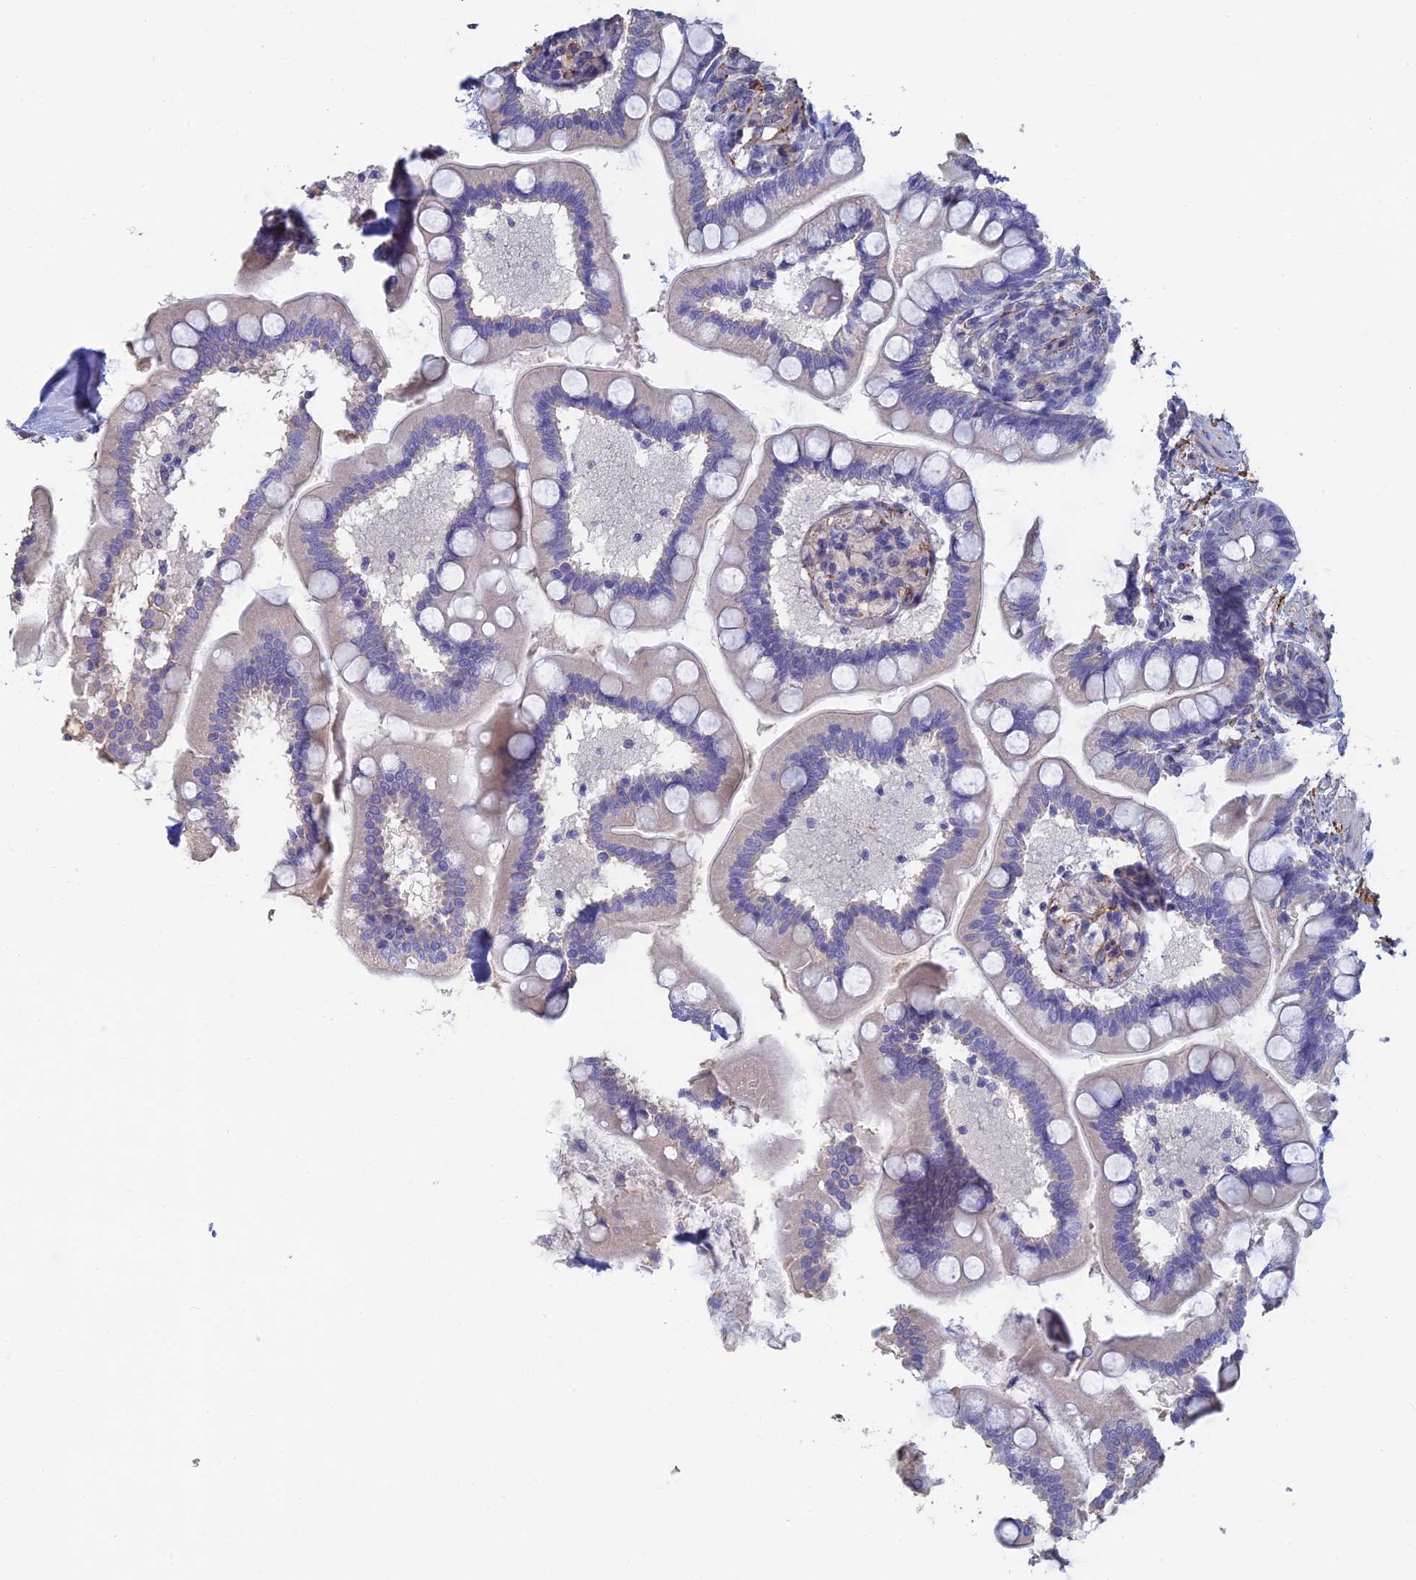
{"staining": {"intensity": "weak", "quantity": "25%-75%", "location": "cytoplasmic/membranous"}, "tissue": "small intestine", "cell_type": "Glandular cells", "image_type": "normal", "snomed": [{"axis": "morphology", "description": "Normal tissue, NOS"}, {"axis": "topography", "description": "Small intestine"}], "caption": "Glandular cells reveal low levels of weak cytoplasmic/membranous expression in about 25%-75% of cells in normal human small intestine. (Brightfield microscopy of DAB IHC at high magnification).", "gene": "PCDHA5", "patient": {"sex": "female", "age": 64}}